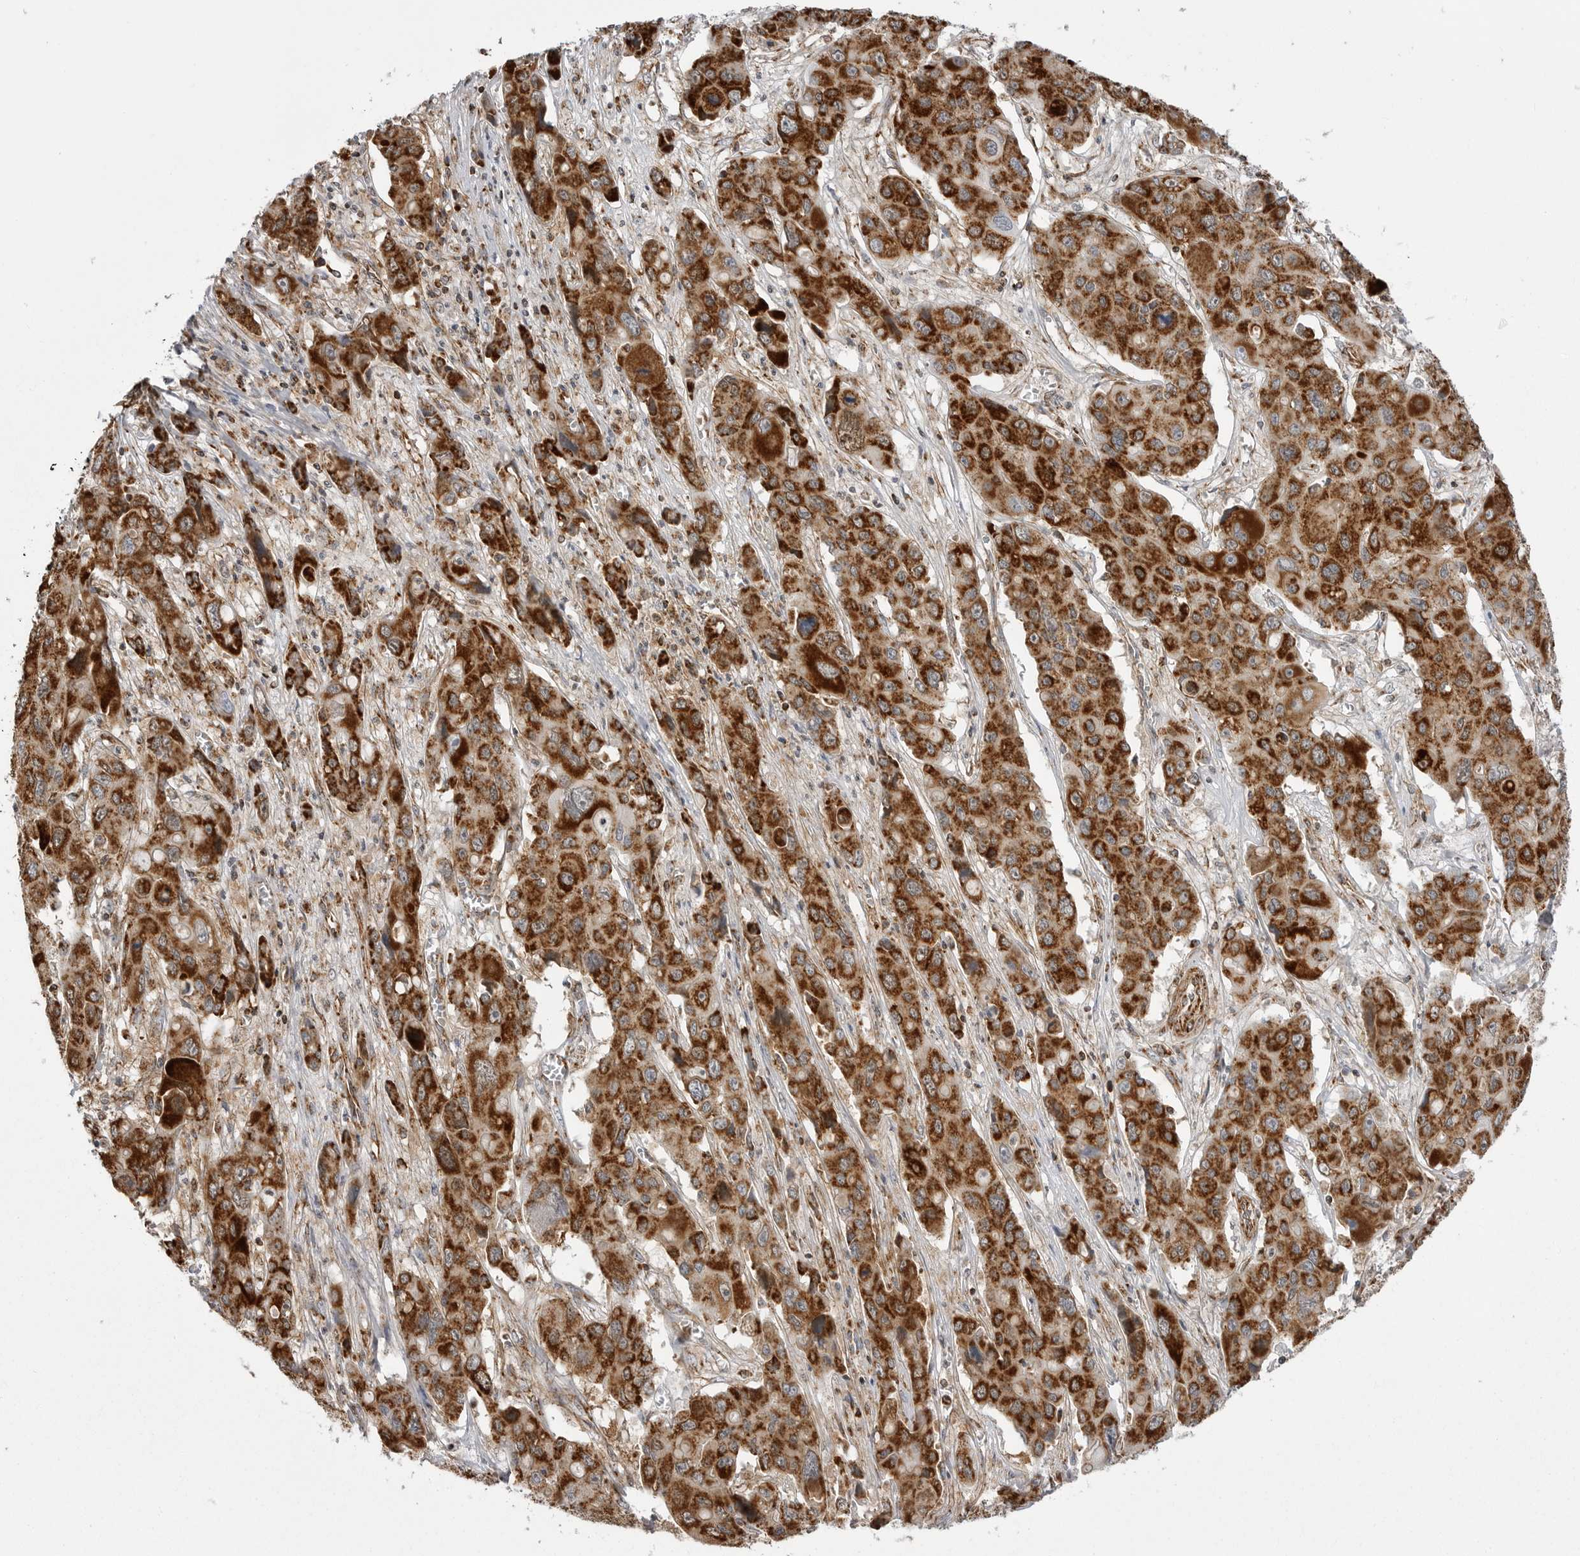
{"staining": {"intensity": "strong", "quantity": ">75%", "location": "cytoplasmic/membranous"}, "tissue": "liver cancer", "cell_type": "Tumor cells", "image_type": "cancer", "snomed": [{"axis": "morphology", "description": "Cholangiocarcinoma"}, {"axis": "topography", "description": "Liver"}], "caption": "Immunohistochemistry (DAB (3,3'-diaminobenzidine)) staining of human liver cancer (cholangiocarcinoma) shows strong cytoplasmic/membranous protein positivity in approximately >75% of tumor cells.", "gene": "FH", "patient": {"sex": "male", "age": 67}}